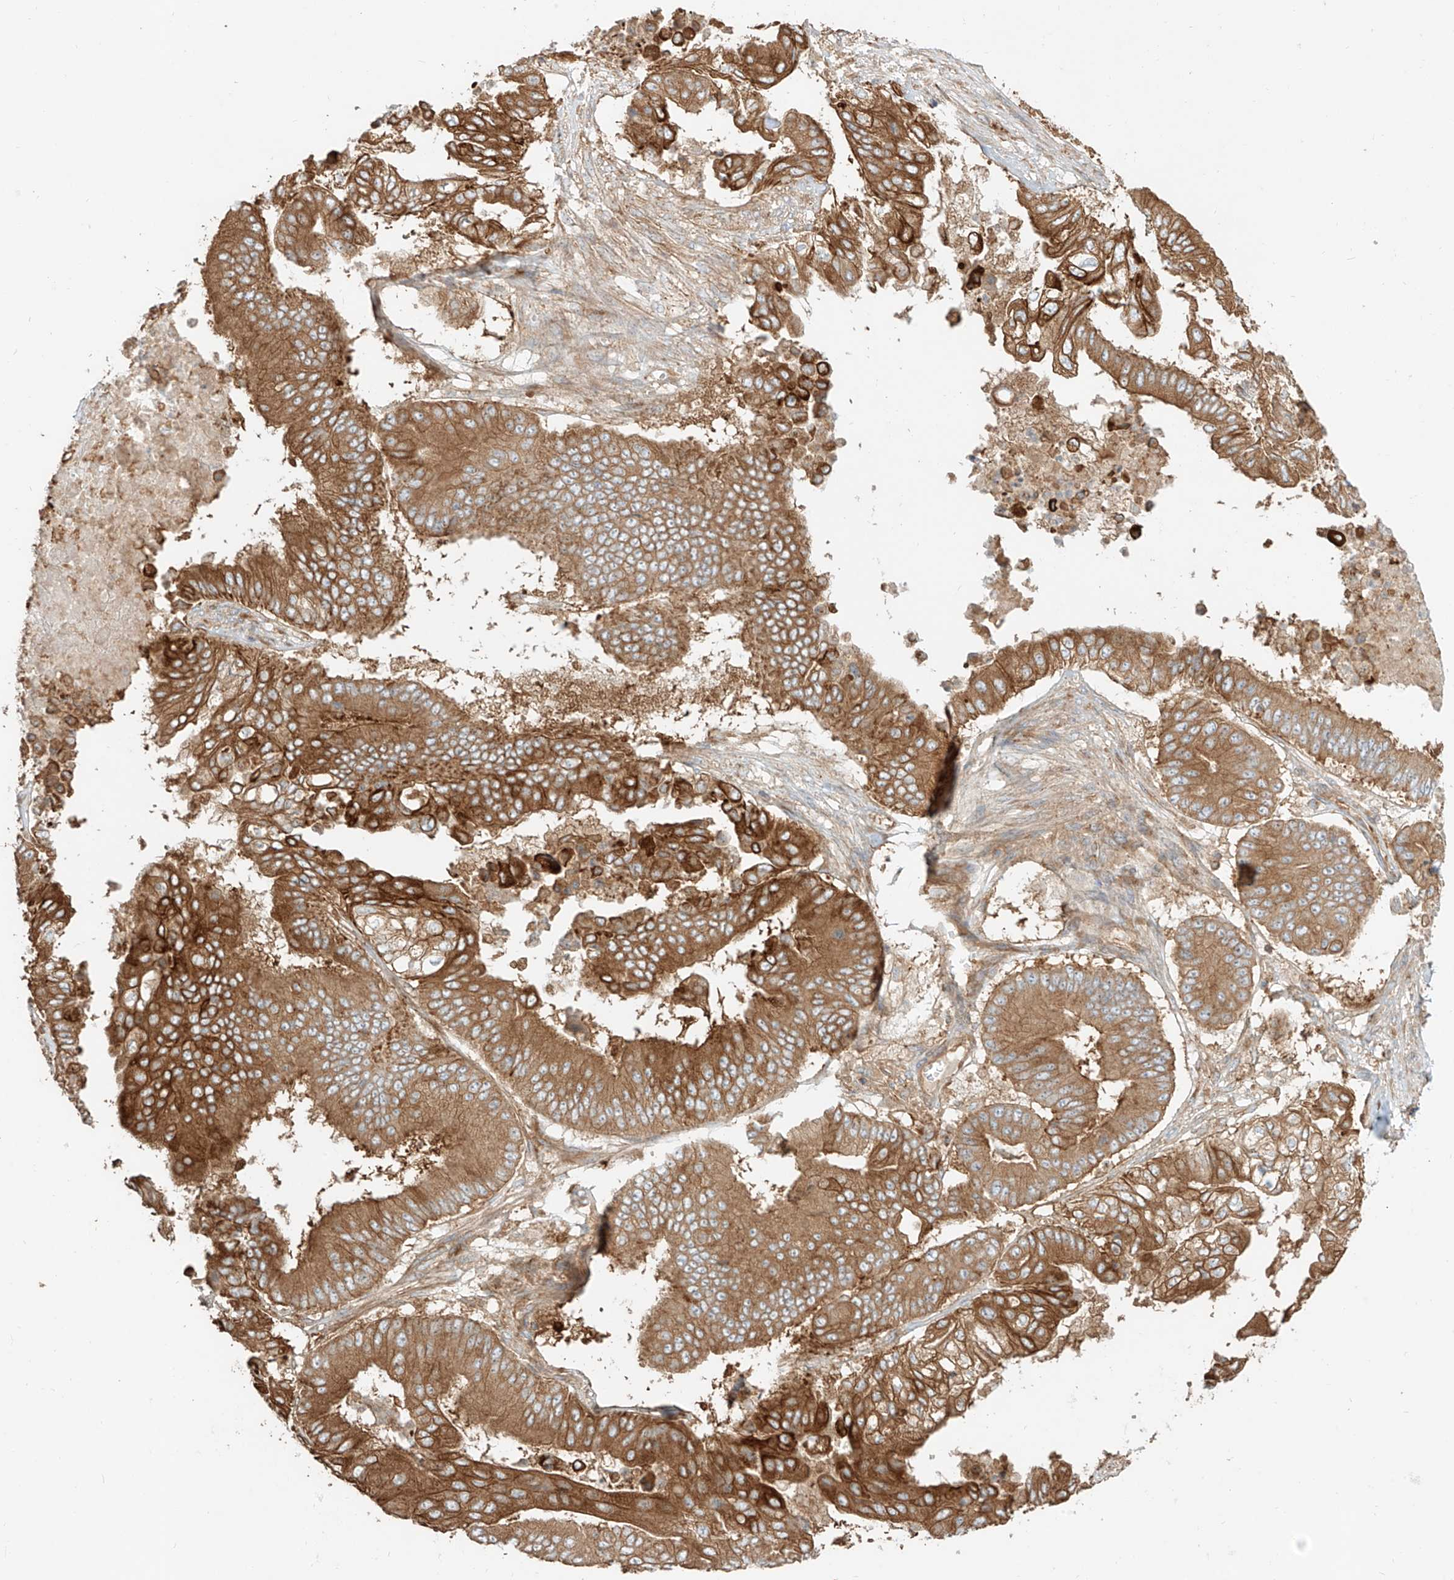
{"staining": {"intensity": "strong", "quantity": ">75%", "location": "cytoplasmic/membranous"}, "tissue": "pancreatic cancer", "cell_type": "Tumor cells", "image_type": "cancer", "snomed": [{"axis": "morphology", "description": "Adenocarcinoma, NOS"}, {"axis": "topography", "description": "Pancreas"}], "caption": "DAB immunohistochemical staining of human pancreatic adenocarcinoma demonstrates strong cytoplasmic/membranous protein staining in about >75% of tumor cells. (IHC, brightfield microscopy, high magnification).", "gene": "CCDC115", "patient": {"sex": "female", "age": 77}}